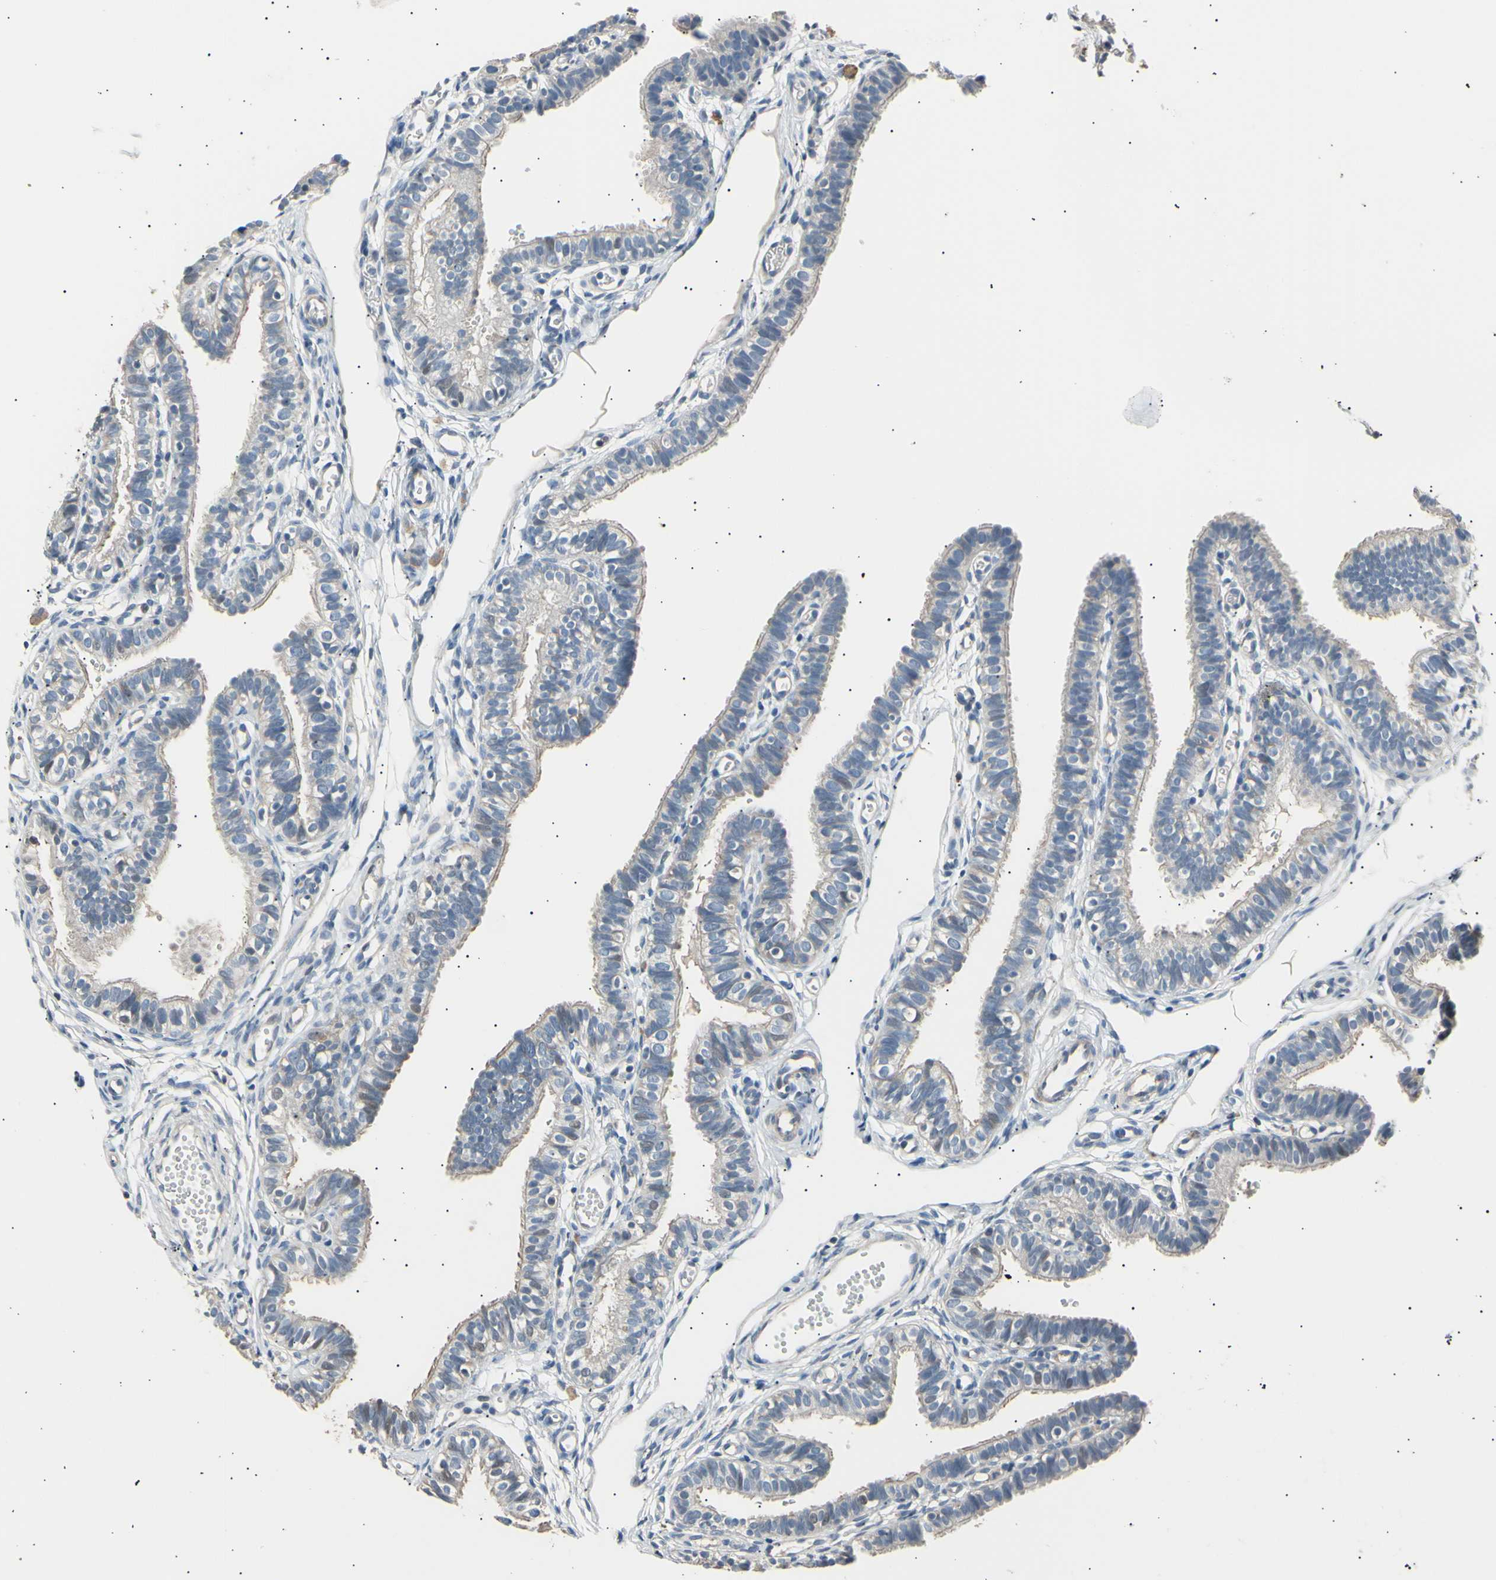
{"staining": {"intensity": "weak", "quantity": "<25%", "location": "cytoplasmic/membranous"}, "tissue": "fallopian tube", "cell_type": "Glandular cells", "image_type": "normal", "snomed": [{"axis": "morphology", "description": "Normal tissue, NOS"}, {"axis": "topography", "description": "Fallopian tube"}, {"axis": "topography", "description": "Placenta"}], "caption": "There is no significant staining in glandular cells of fallopian tube. (DAB (3,3'-diaminobenzidine) IHC visualized using brightfield microscopy, high magnification).", "gene": "LDLR", "patient": {"sex": "female", "age": 34}}